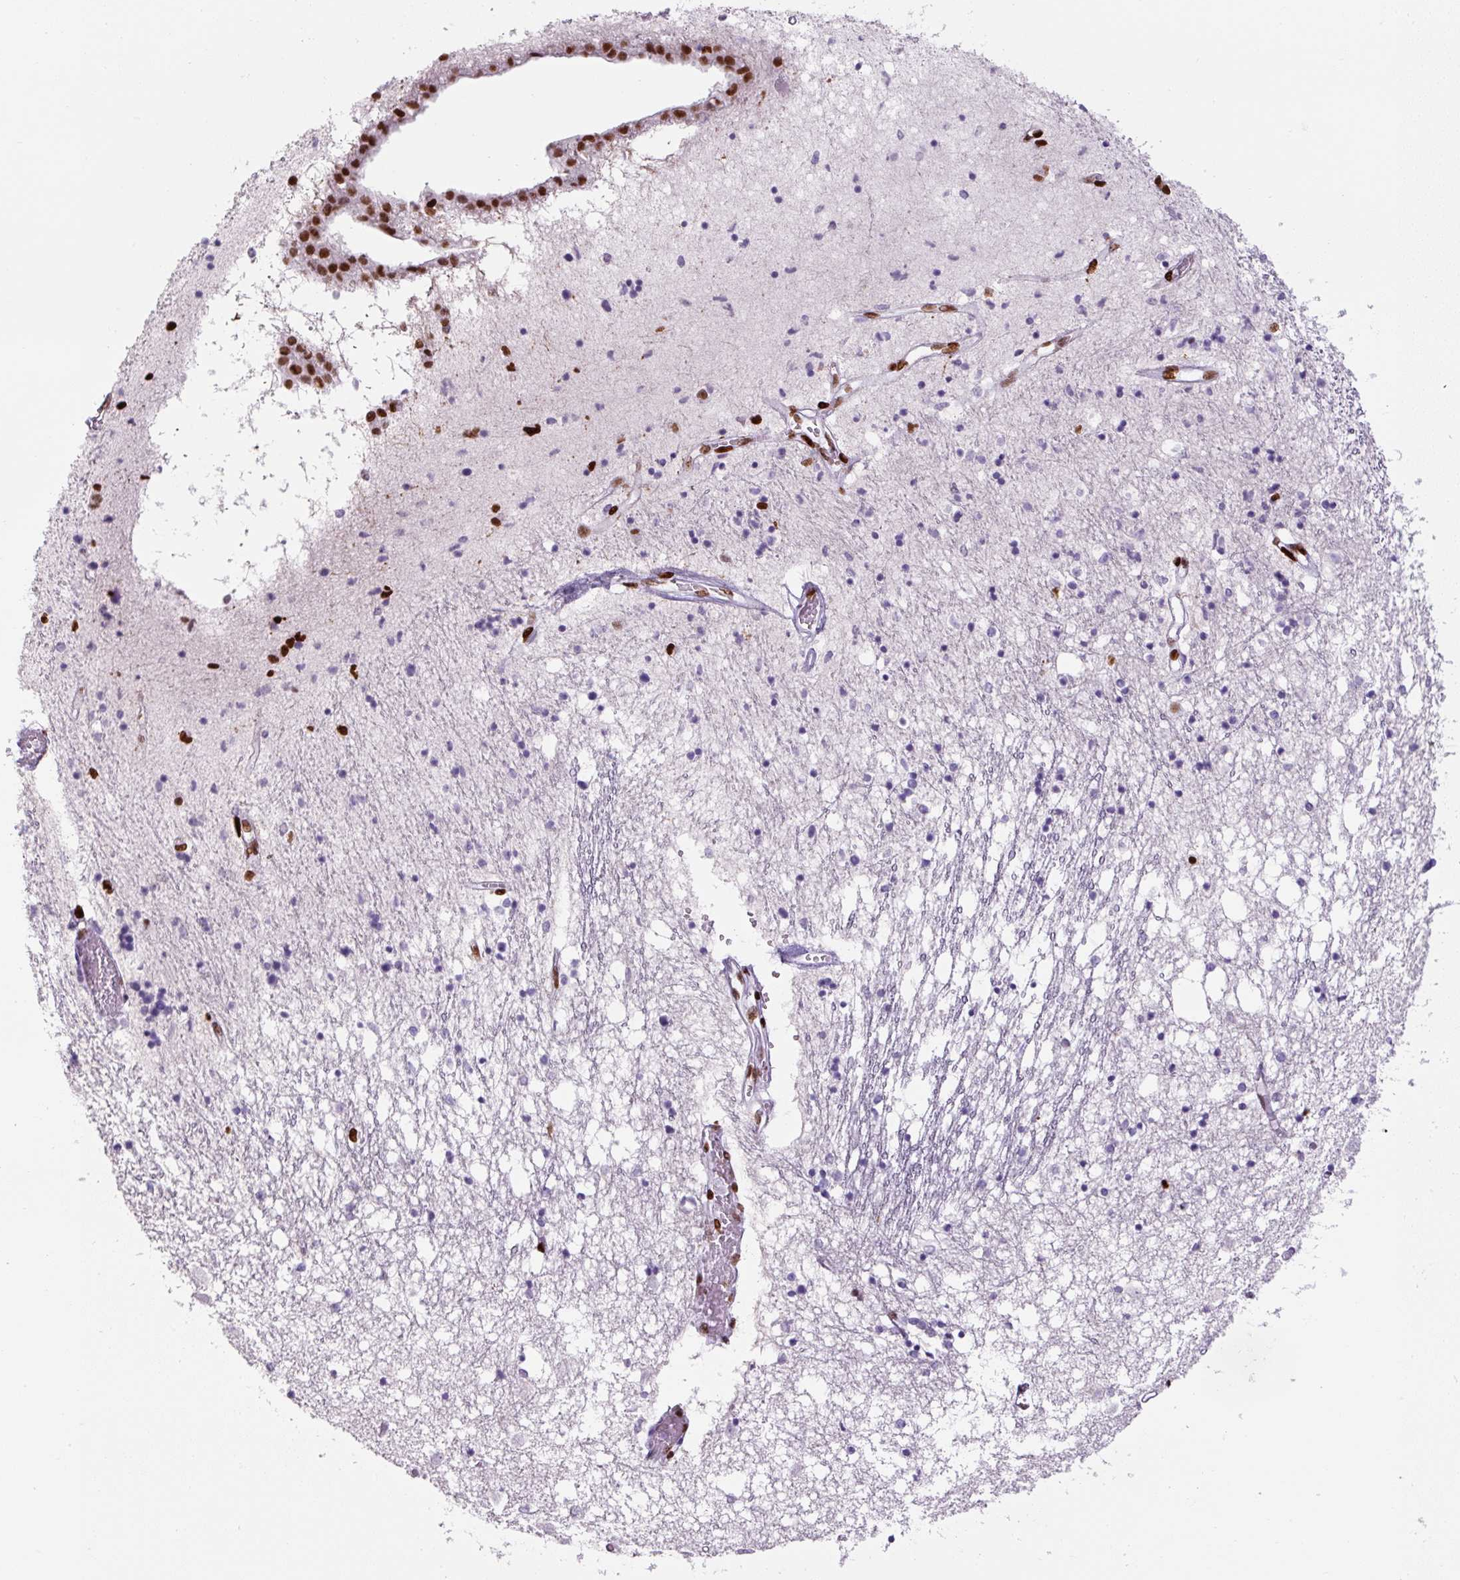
{"staining": {"intensity": "strong", "quantity": "<25%", "location": "nuclear"}, "tissue": "caudate", "cell_type": "Glial cells", "image_type": "normal", "snomed": [{"axis": "morphology", "description": "Normal tissue, NOS"}, {"axis": "topography", "description": "Lateral ventricle wall"}], "caption": "IHC image of benign human caudate stained for a protein (brown), which demonstrates medium levels of strong nuclear positivity in about <25% of glial cells.", "gene": "ZEB1", "patient": {"sex": "male", "age": 70}}